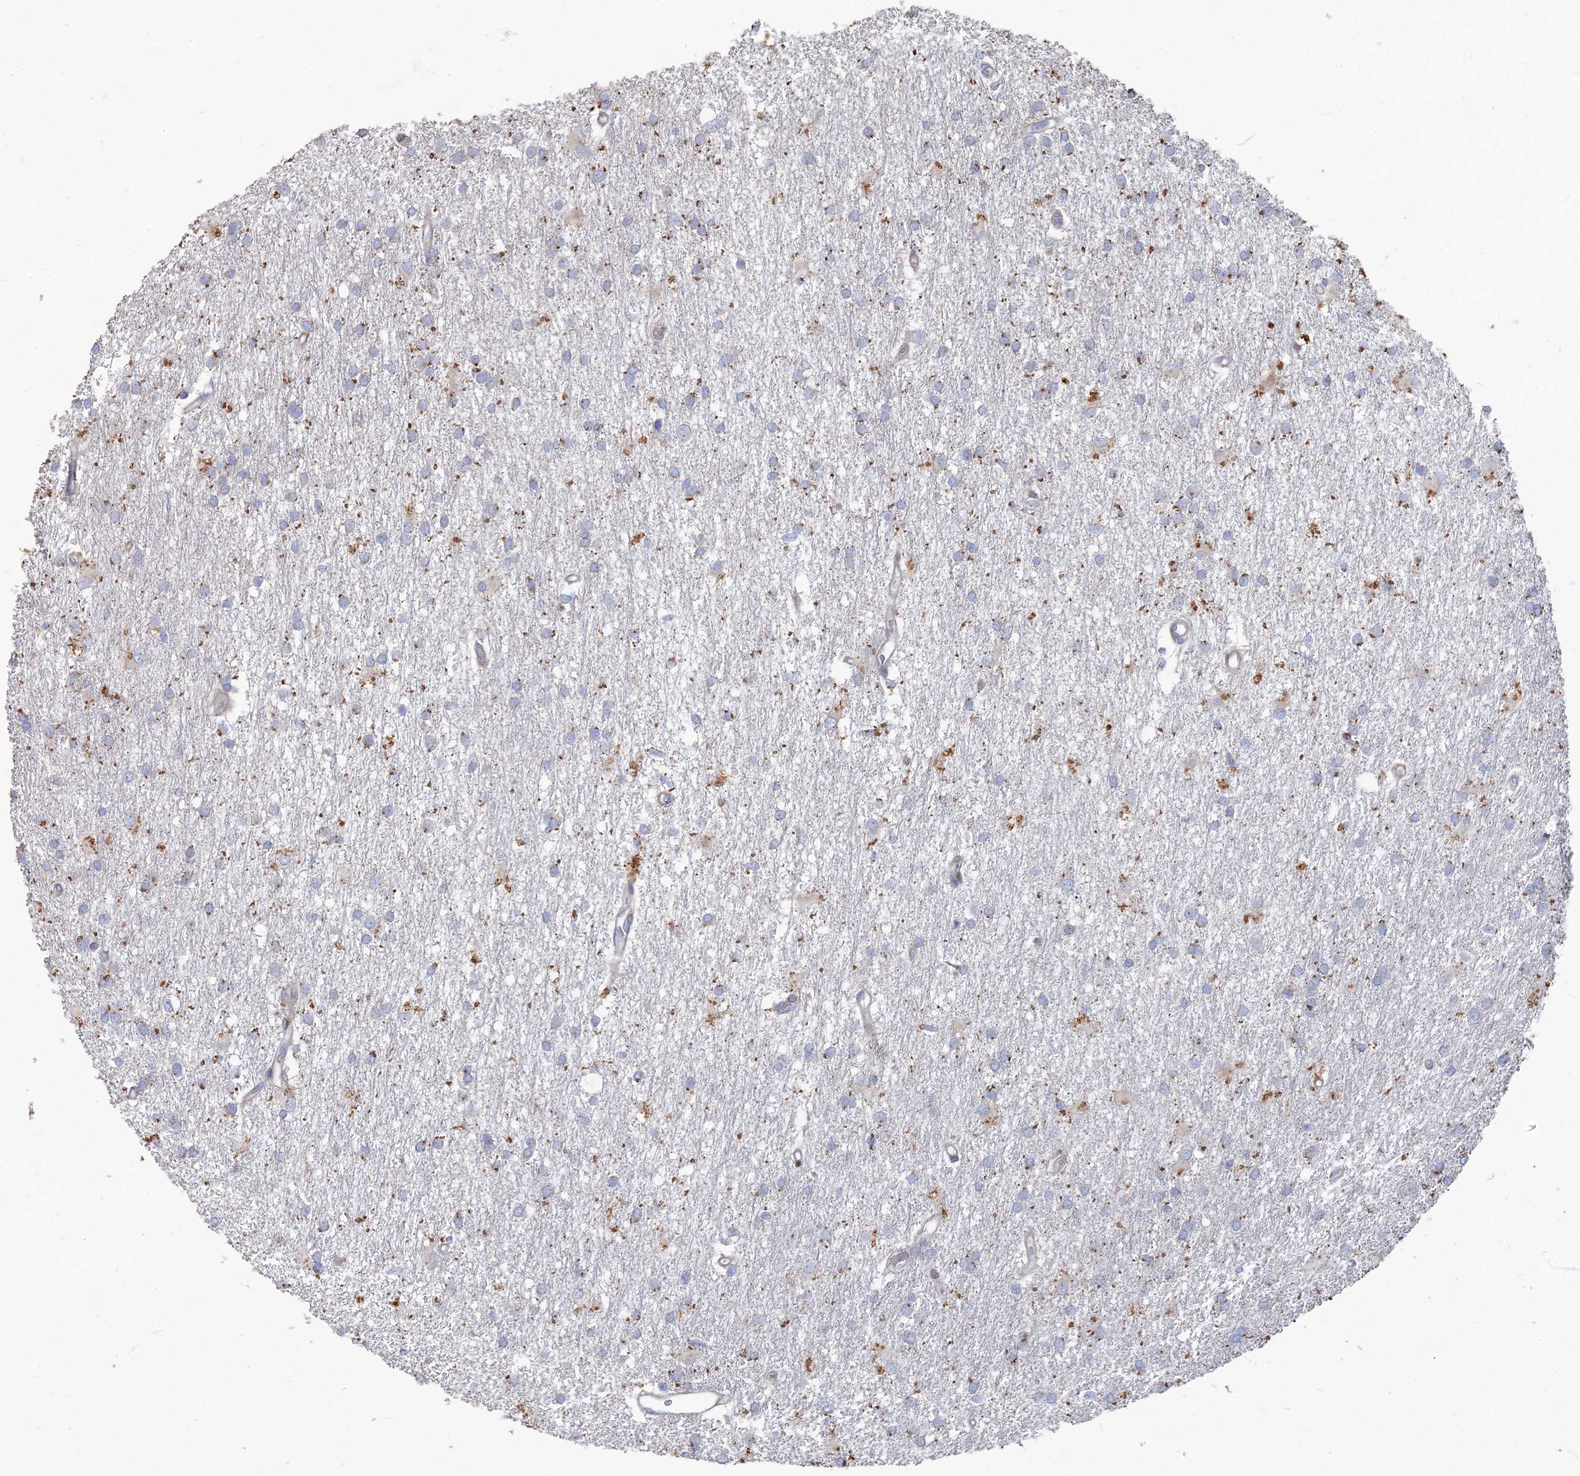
{"staining": {"intensity": "moderate", "quantity": "<25%", "location": "cytoplasmic/membranous"}, "tissue": "glioma", "cell_type": "Tumor cells", "image_type": "cancer", "snomed": [{"axis": "morphology", "description": "Glioma, malignant, High grade"}, {"axis": "topography", "description": "Brain"}], "caption": "Protein staining reveals moderate cytoplasmic/membranous positivity in approximately <25% of tumor cells in malignant high-grade glioma.", "gene": "TMEM128", "patient": {"sex": "male", "age": 77}}